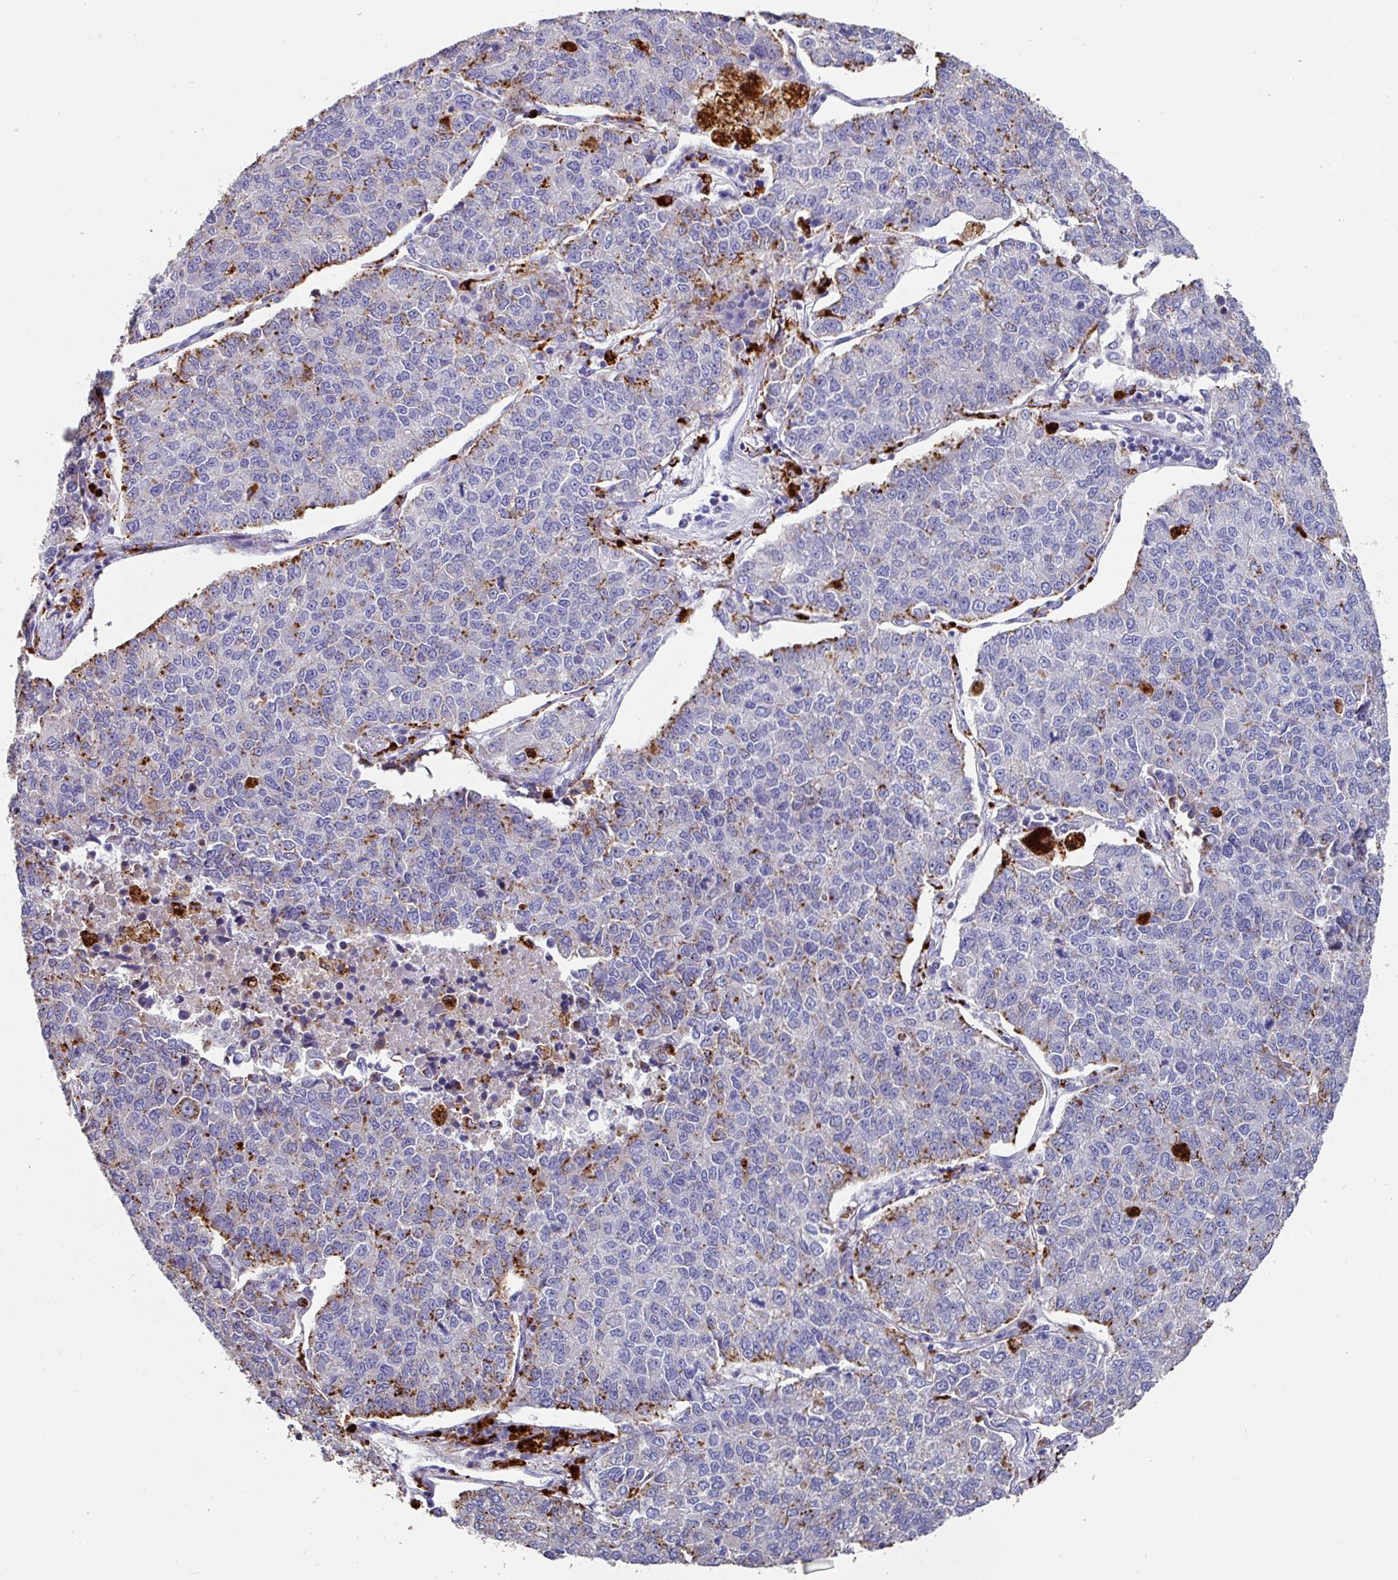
{"staining": {"intensity": "moderate", "quantity": "<25%", "location": "cytoplasmic/membranous"}, "tissue": "lung cancer", "cell_type": "Tumor cells", "image_type": "cancer", "snomed": [{"axis": "morphology", "description": "Adenocarcinoma, NOS"}, {"axis": "topography", "description": "Lung"}], "caption": "A brown stain highlights moderate cytoplasmic/membranous expression of a protein in lung cancer tumor cells. (Brightfield microscopy of DAB IHC at high magnification).", "gene": "CPVL", "patient": {"sex": "male", "age": 49}}